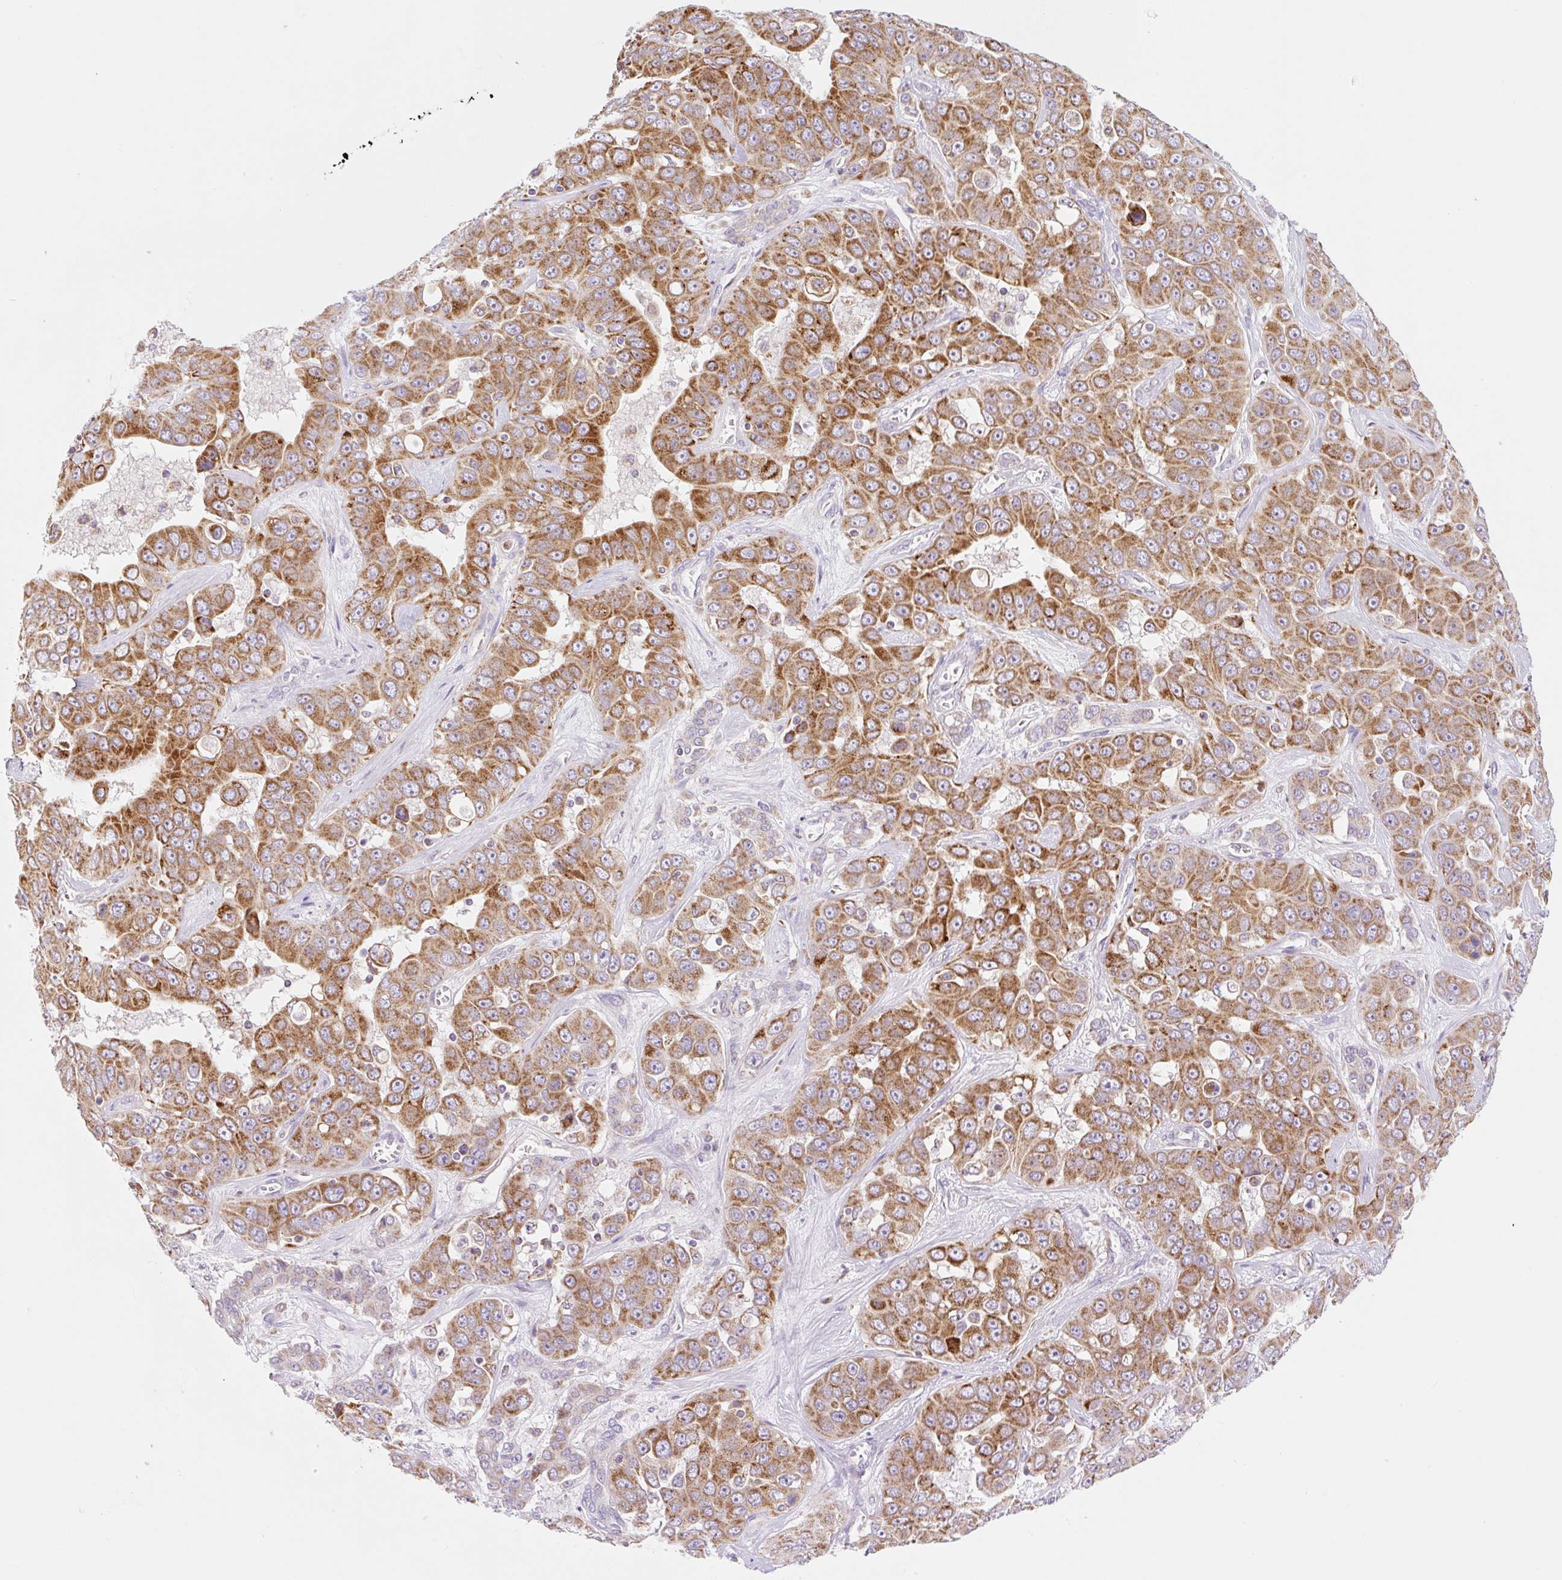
{"staining": {"intensity": "moderate", "quantity": ">75%", "location": "cytoplasmic/membranous"}, "tissue": "liver cancer", "cell_type": "Tumor cells", "image_type": "cancer", "snomed": [{"axis": "morphology", "description": "Cholangiocarcinoma"}, {"axis": "topography", "description": "Liver"}], "caption": "DAB immunohistochemical staining of cholangiocarcinoma (liver) displays moderate cytoplasmic/membranous protein staining in approximately >75% of tumor cells.", "gene": "FOCAD", "patient": {"sex": "female", "age": 52}}